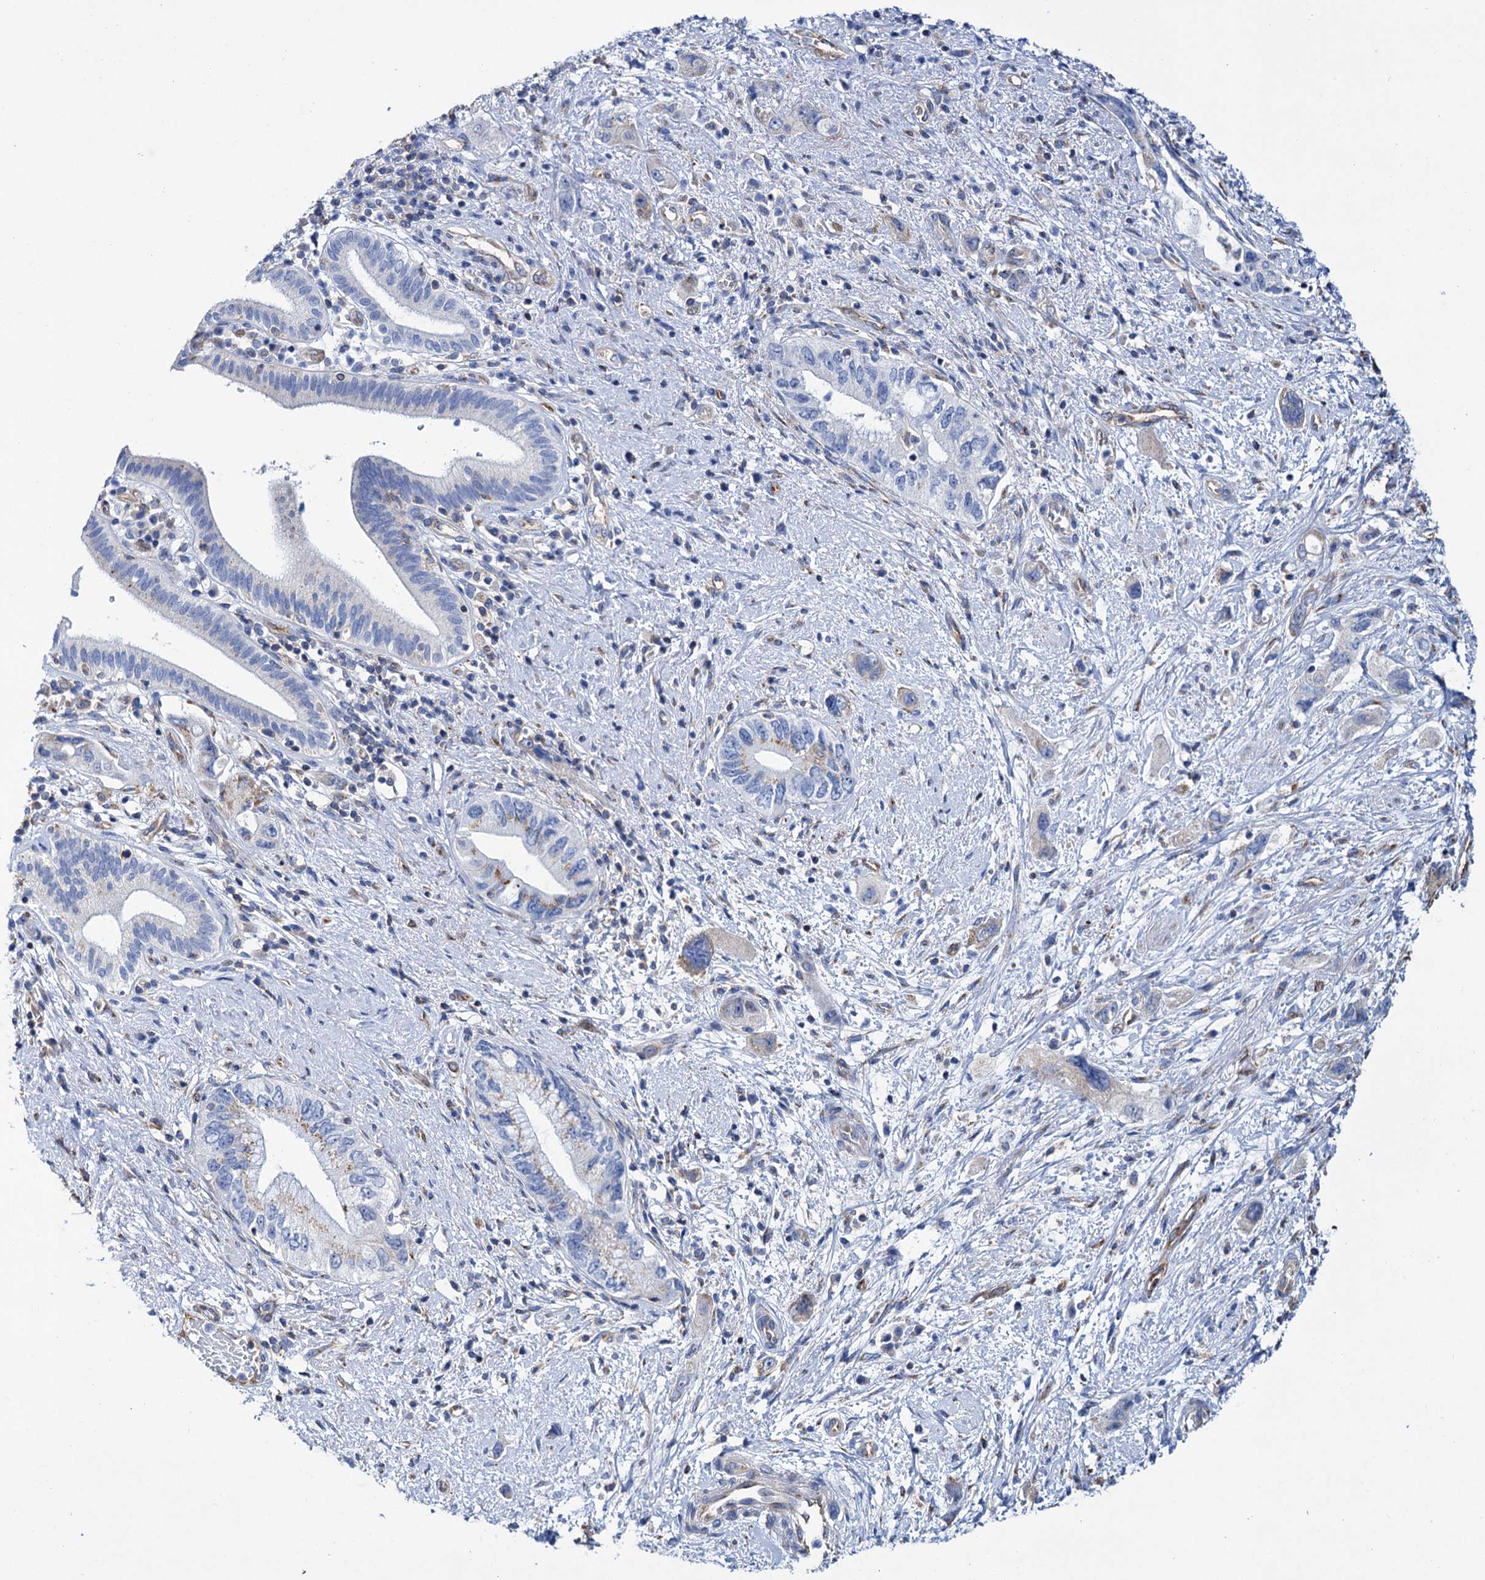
{"staining": {"intensity": "weak", "quantity": "<25%", "location": "cytoplasmic/membranous"}, "tissue": "pancreatic cancer", "cell_type": "Tumor cells", "image_type": "cancer", "snomed": [{"axis": "morphology", "description": "Adenocarcinoma, NOS"}, {"axis": "topography", "description": "Pancreas"}], "caption": "Protein analysis of pancreatic adenocarcinoma exhibits no significant staining in tumor cells.", "gene": "SCPEP1", "patient": {"sex": "female", "age": 73}}